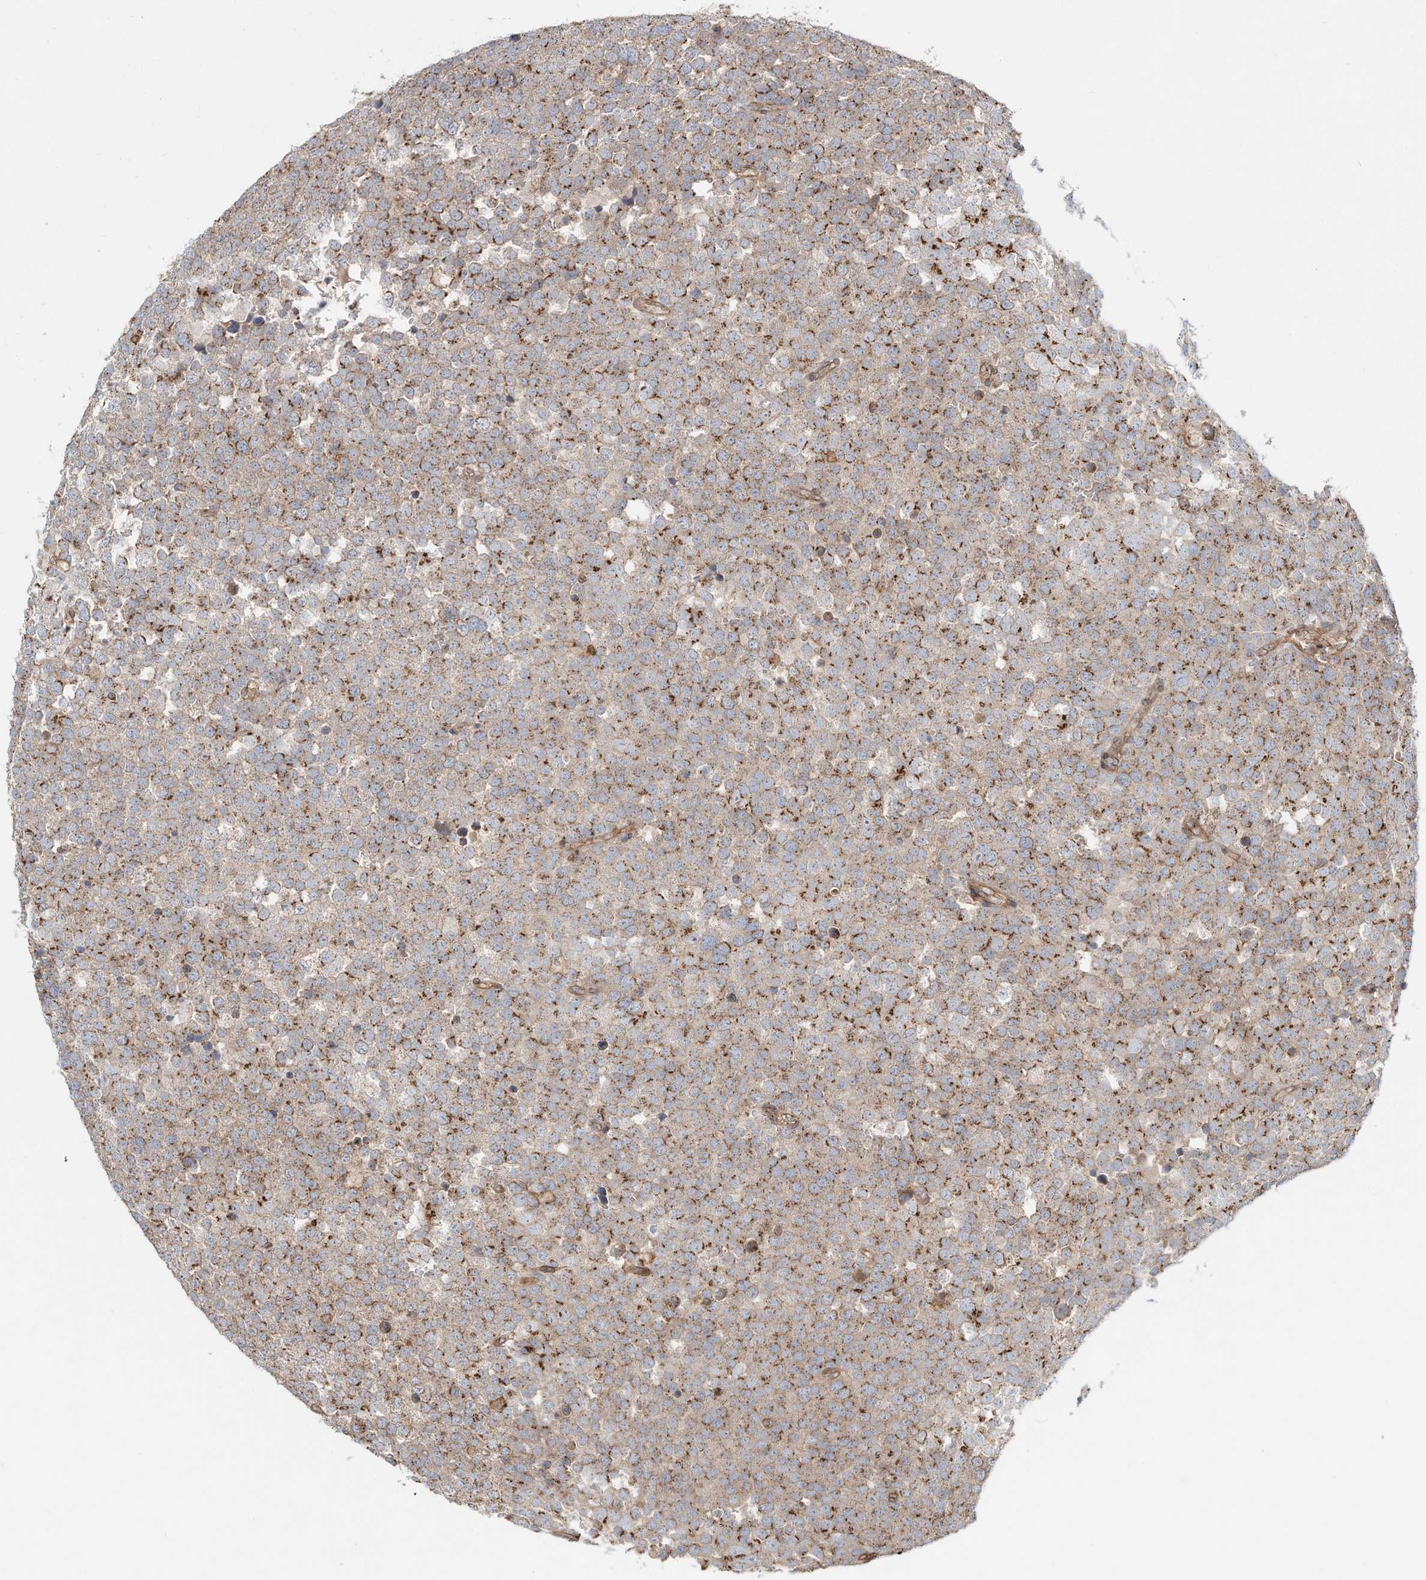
{"staining": {"intensity": "moderate", "quantity": ">75%", "location": "cytoplasmic/membranous"}, "tissue": "testis cancer", "cell_type": "Tumor cells", "image_type": "cancer", "snomed": [{"axis": "morphology", "description": "Seminoma, NOS"}, {"axis": "topography", "description": "Testis"}], "caption": "A micrograph of testis cancer (seminoma) stained for a protein exhibits moderate cytoplasmic/membranous brown staining in tumor cells. (brown staining indicates protein expression, while blue staining denotes nuclei).", "gene": "CUX1", "patient": {"sex": "male", "age": 71}}